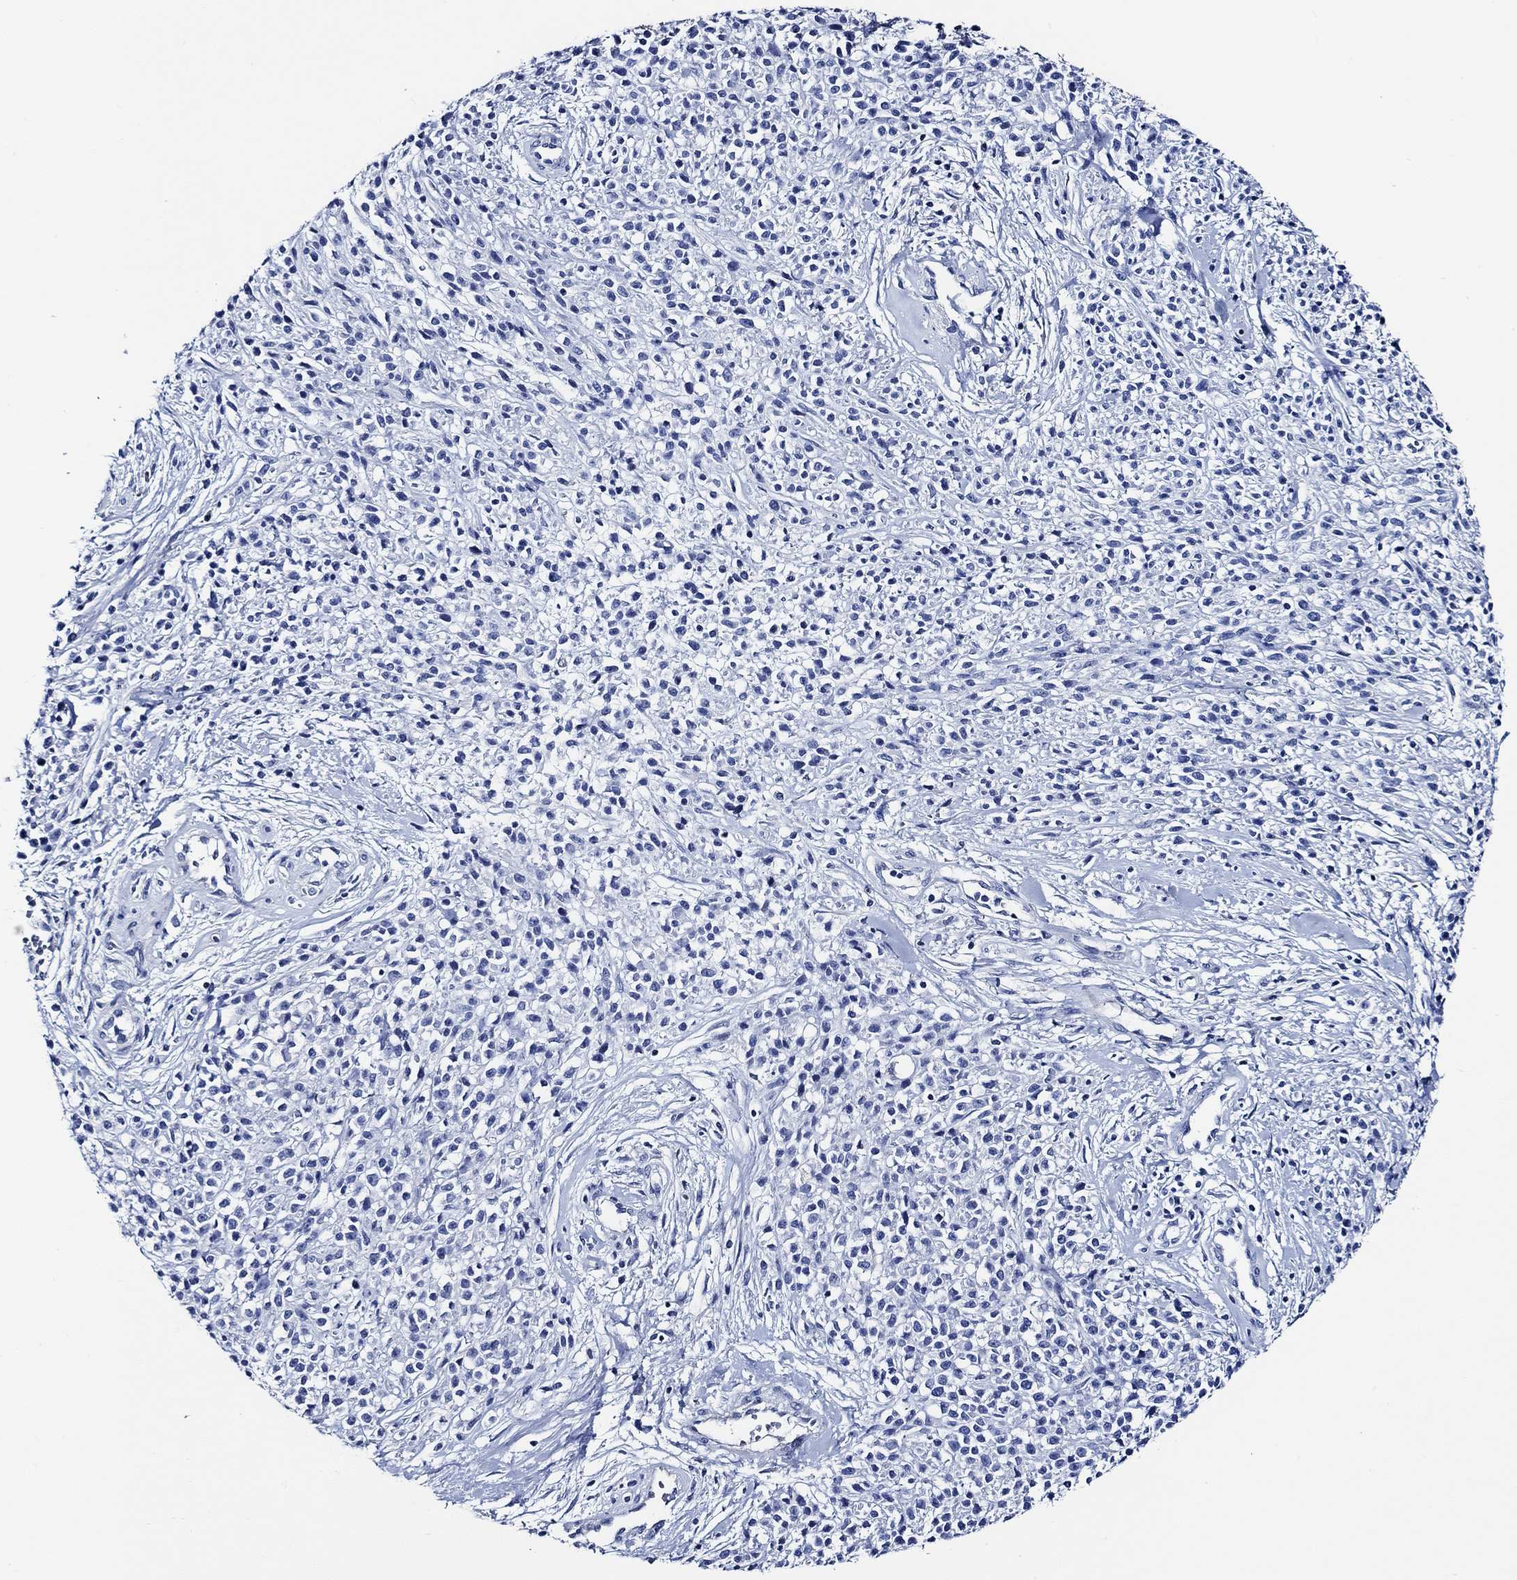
{"staining": {"intensity": "negative", "quantity": "none", "location": "none"}, "tissue": "melanoma", "cell_type": "Tumor cells", "image_type": "cancer", "snomed": [{"axis": "morphology", "description": "Malignant melanoma, NOS"}, {"axis": "topography", "description": "Skin"}, {"axis": "topography", "description": "Skin of trunk"}], "caption": "Malignant melanoma stained for a protein using immunohistochemistry demonstrates no positivity tumor cells.", "gene": "WDR62", "patient": {"sex": "male", "age": 74}}